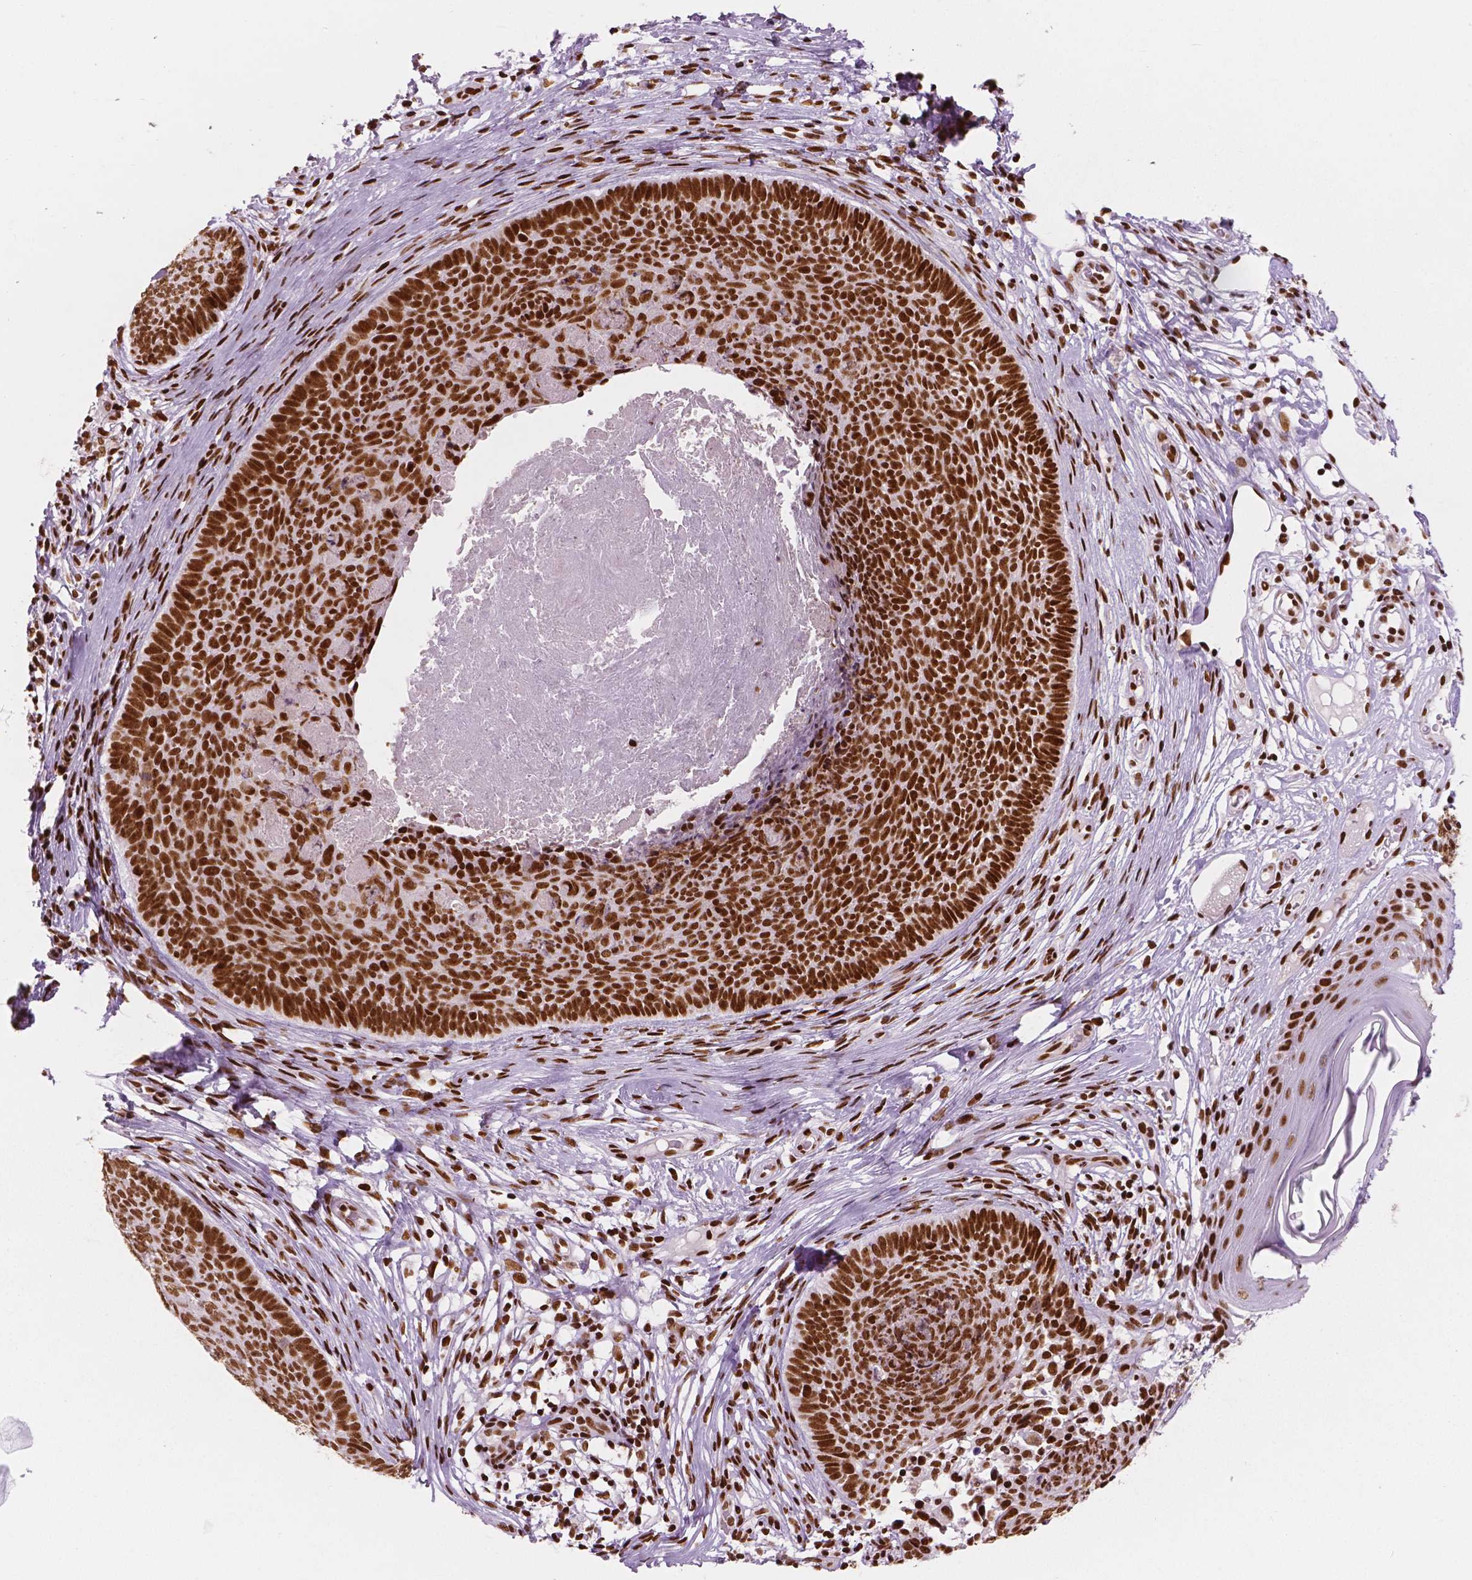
{"staining": {"intensity": "strong", "quantity": ">75%", "location": "nuclear"}, "tissue": "skin cancer", "cell_type": "Tumor cells", "image_type": "cancer", "snomed": [{"axis": "morphology", "description": "Basal cell carcinoma"}, {"axis": "topography", "description": "Skin"}], "caption": "This photomicrograph displays skin cancer stained with IHC to label a protein in brown. The nuclear of tumor cells show strong positivity for the protein. Nuclei are counter-stained blue.", "gene": "BRD4", "patient": {"sex": "male", "age": 85}}